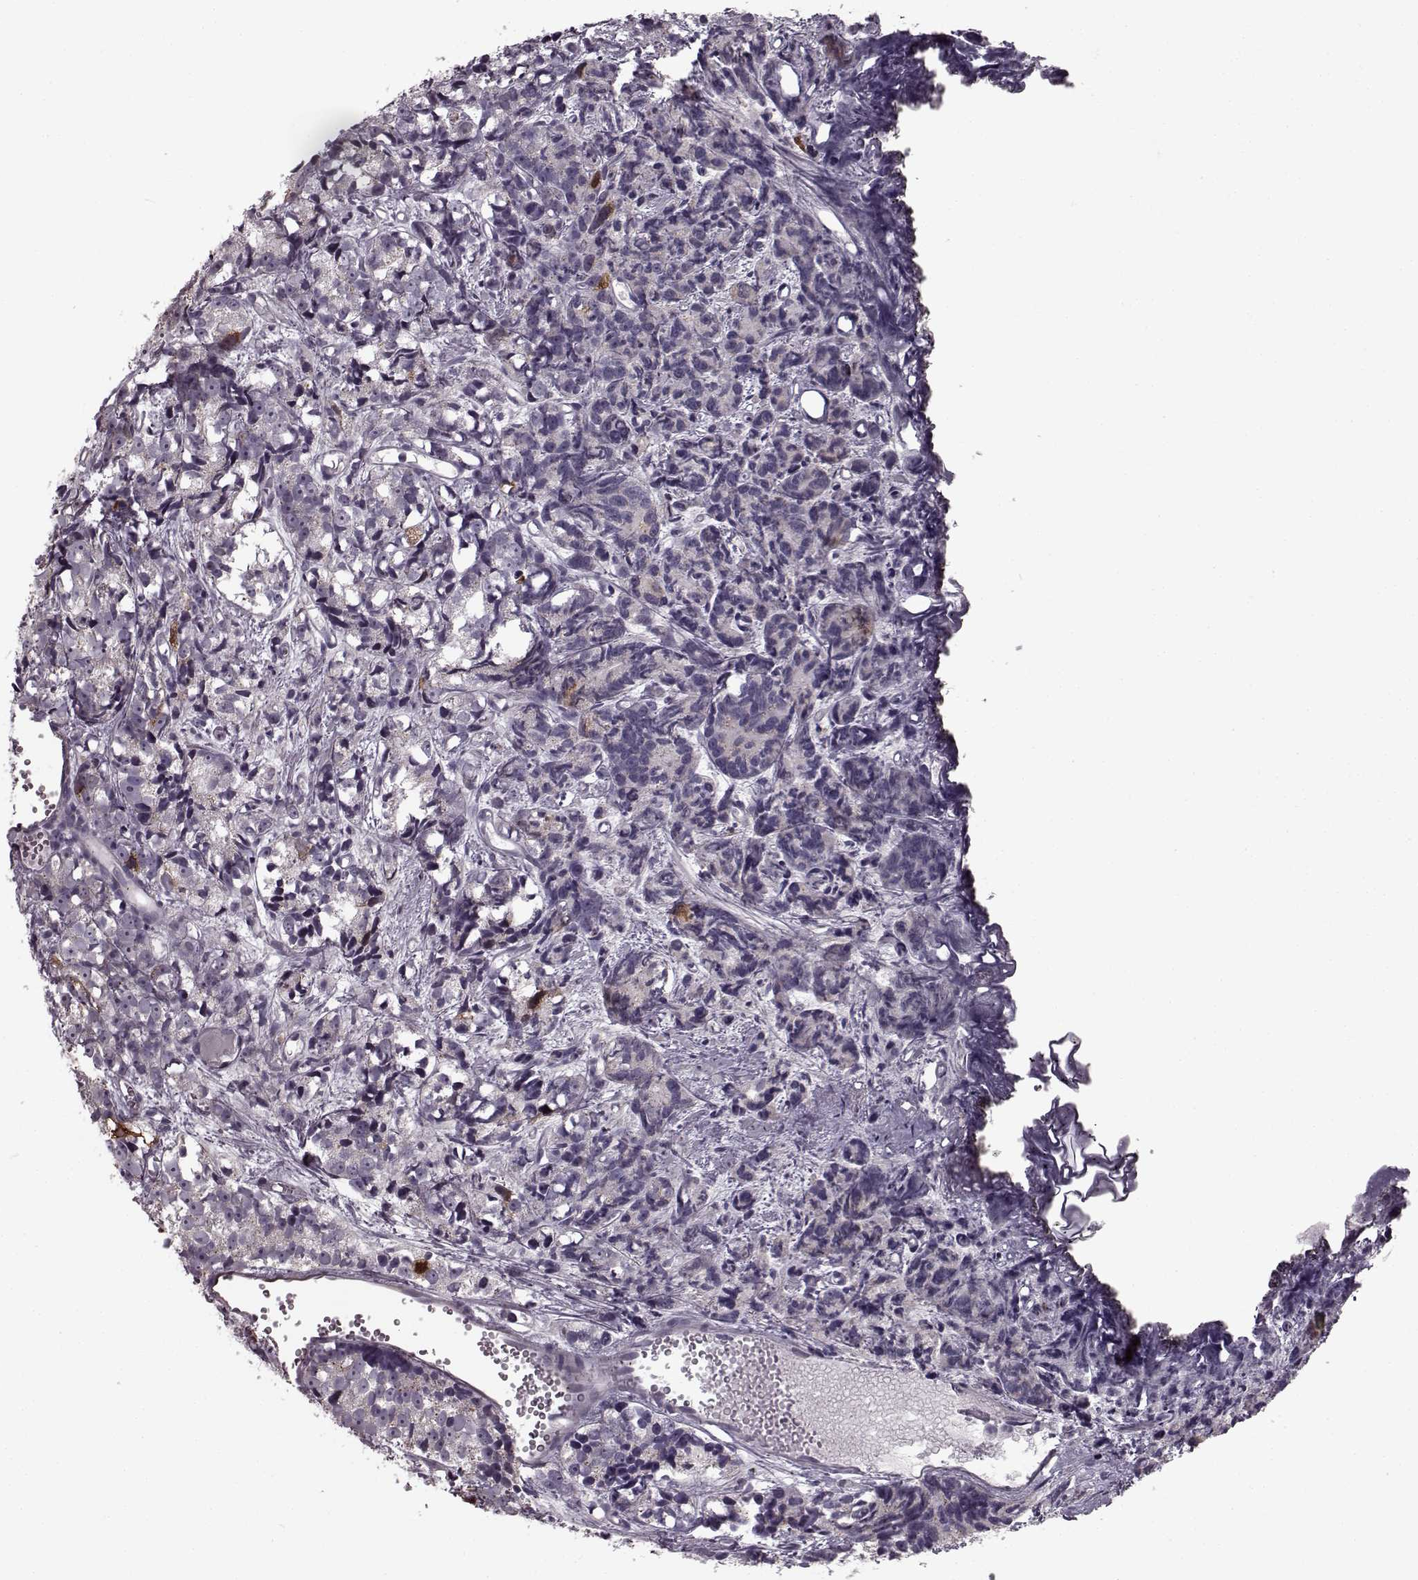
{"staining": {"intensity": "moderate", "quantity": "<25%", "location": "cytoplasmic/membranous"}, "tissue": "prostate cancer", "cell_type": "Tumor cells", "image_type": "cancer", "snomed": [{"axis": "morphology", "description": "Adenocarcinoma, High grade"}, {"axis": "topography", "description": "Prostate"}], "caption": "Prostate cancer (adenocarcinoma (high-grade)) tissue shows moderate cytoplasmic/membranous positivity in about <25% of tumor cells, visualized by immunohistochemistry.", "gene": "HMMR", "patient": {"sex": "male", "age": 77}}